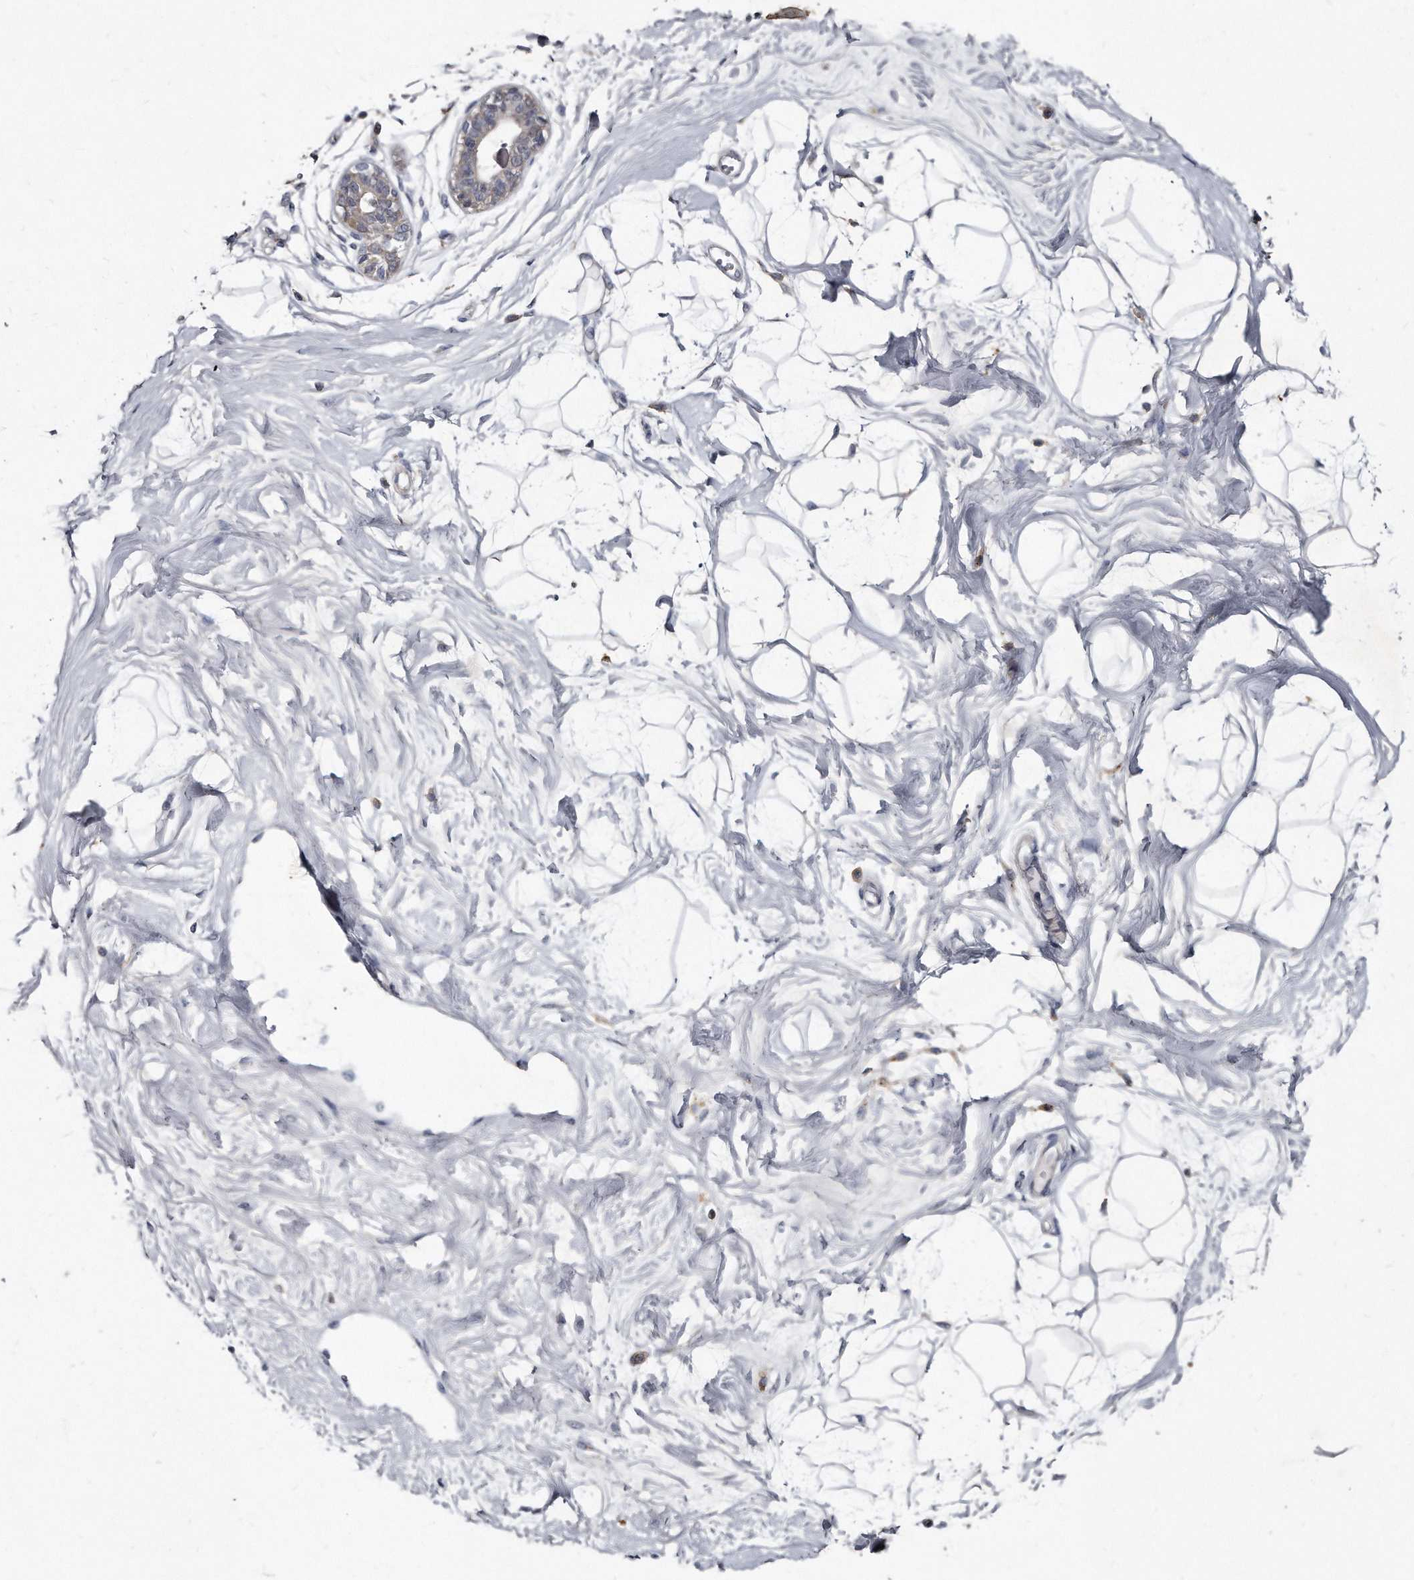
{"staining": {"intensity": "negative", "quantity": "none", "location": "none"}, "tissue": "breast", "cell_type": "Adipocytes", "image_type": "normal", "snomed": [{"axis": "morphology", "description": "Normal tissue, NOS"}, {"axis": "topography", "description": "Breast"}], "caption": "IHC photomicrograph of benign human breast stained for a protein (brown), which reveals no staining in adipocytes.", "gene": "KLHDC3", "patient": {"sex": "female", "age": 45}}